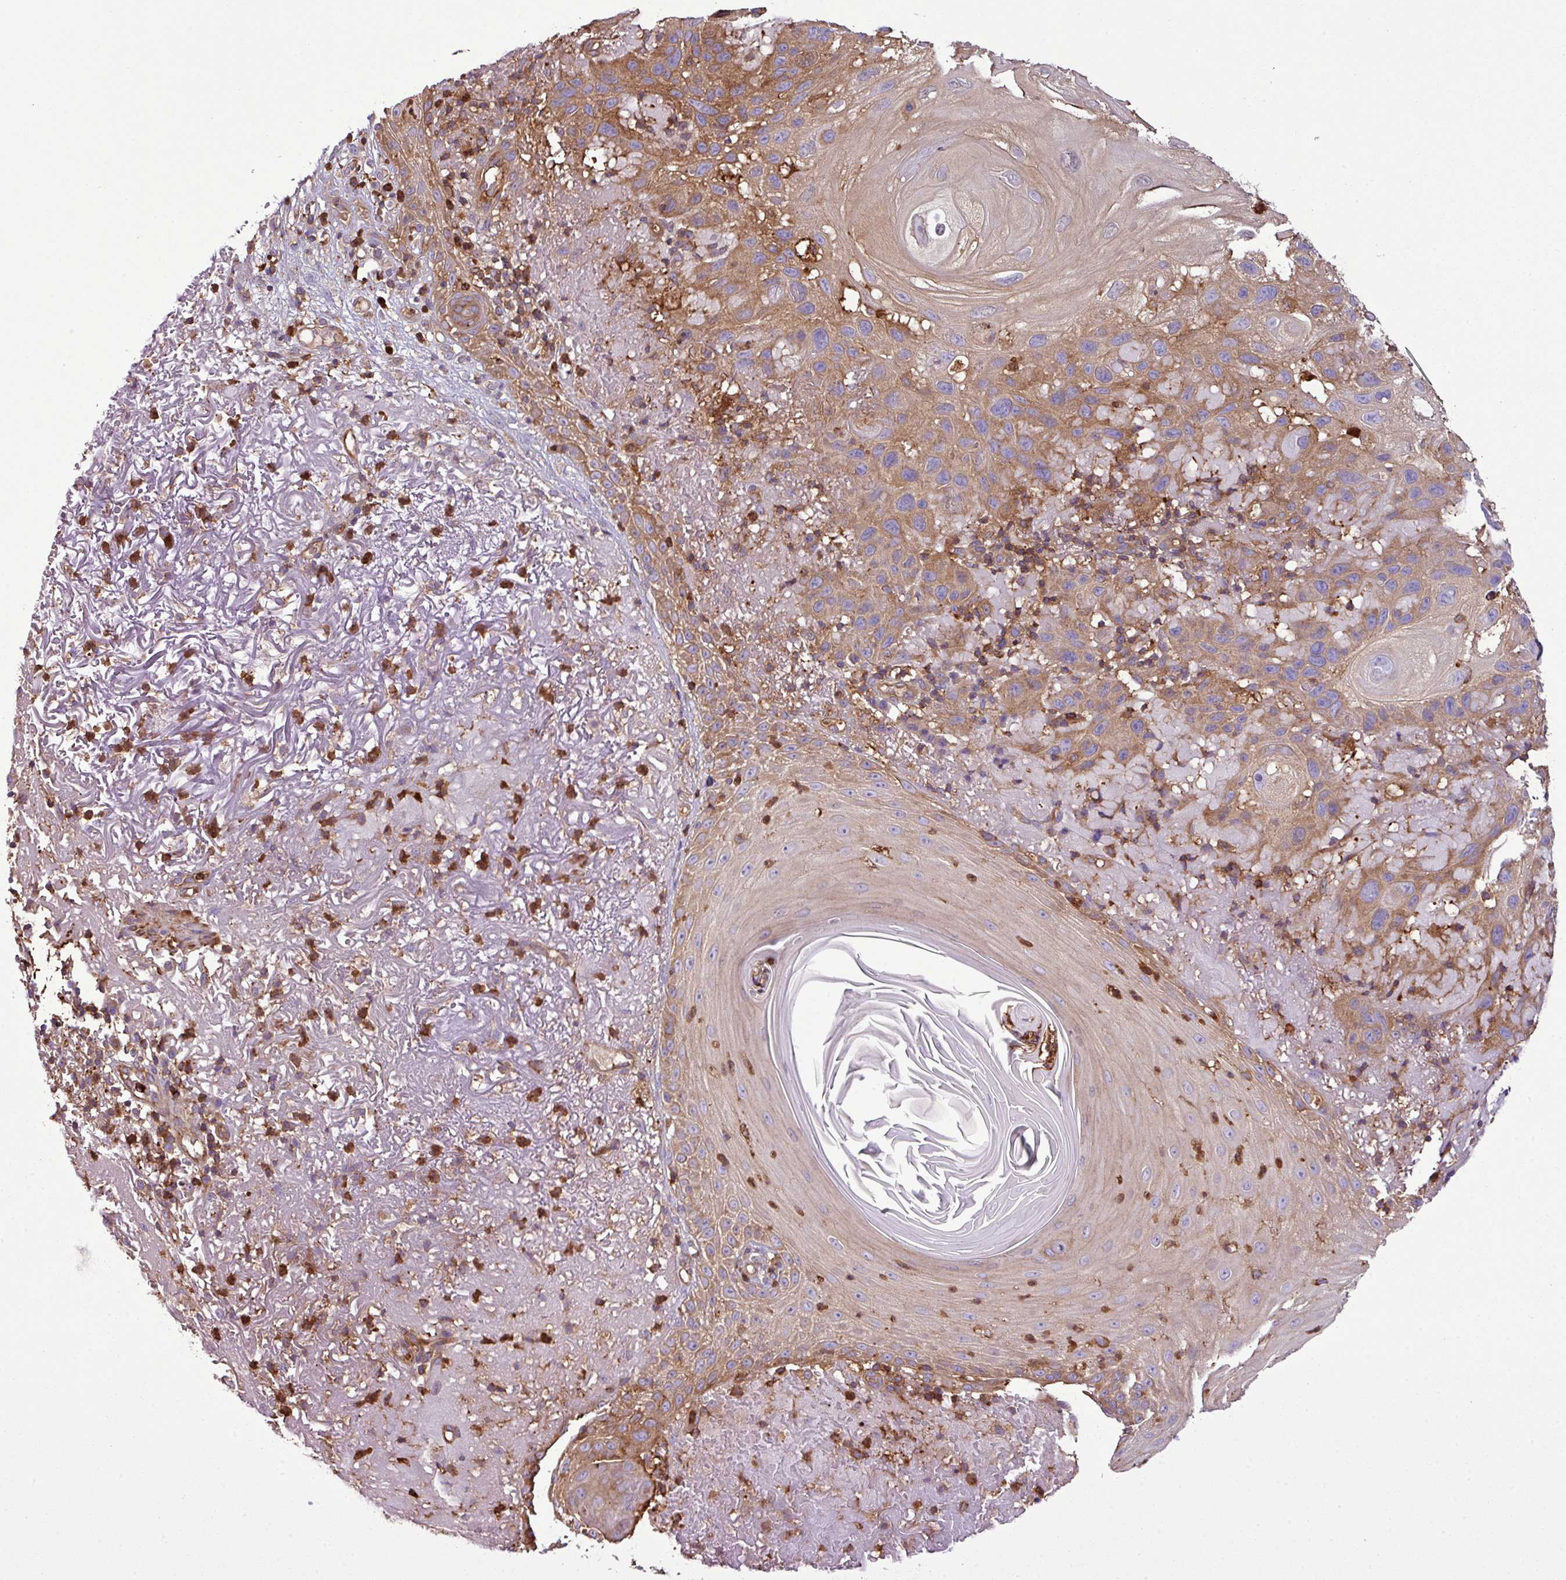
{"staining": {"intensity": "moderate", "quantity": ">75%", "location": "cytoplasmic/membranous"}, "tissue": "skin cancer", "cell_type": "Tumor cells", "image_type": "cancer", "snomed": [{"axis": "morphology", "description": "Normal tissue, NOS"}, {"axis": "morphology", "description": "Squamous cell carcinoma, NOS"}, {"axis": "topography", "description": "Skin"}], "caption": "Skin cancer (squamous cell carcinoma) stained with a brown dye shows moderate cytoplasmic/membranous positive expression in about >75% of tumor cells.", "gene": "PGAP6", "patient": {"sex": "female", "age": 96}}